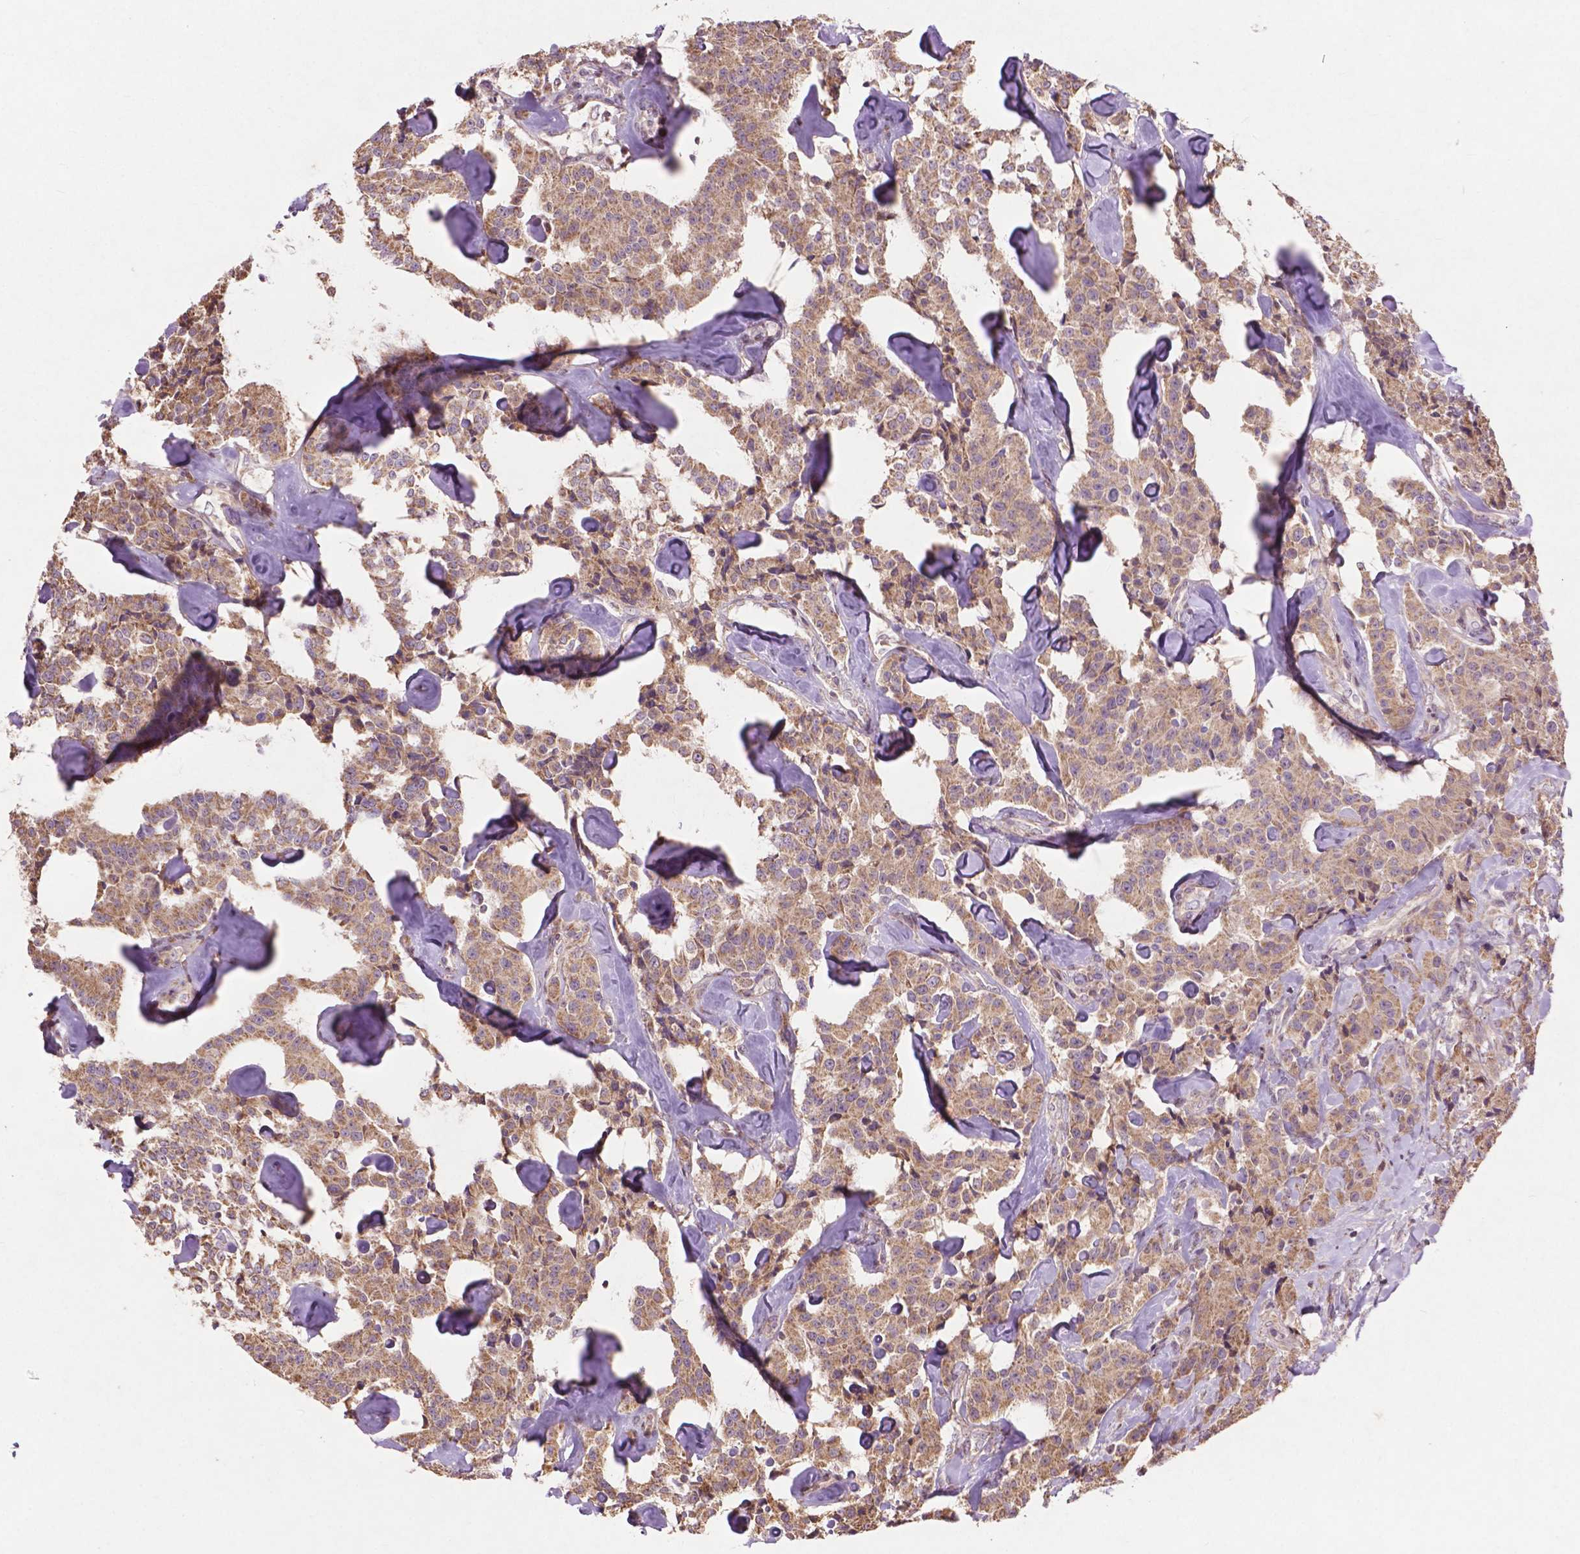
{"staining": {"intensity": "weak", "quantity": ">75%", "location": "cytoplasmic/membranous"}, "tissue": "carcinoid", "cell_type": "Tumor cells", "image_type": "cancer", "snomed": [{"axis": "morphology", "description": "Carcinoid, malignant, NOS"}, {"axis": "topography", "description": "Pancreas"}], "caption": "Tumor cells demonstrate low levels of weak cytoplasmic/membranous expression in about >75% of cells in human malignant carcinoid.", "gene": "B3GALNT2", "patient": {"sex": "male", "age": 41}}